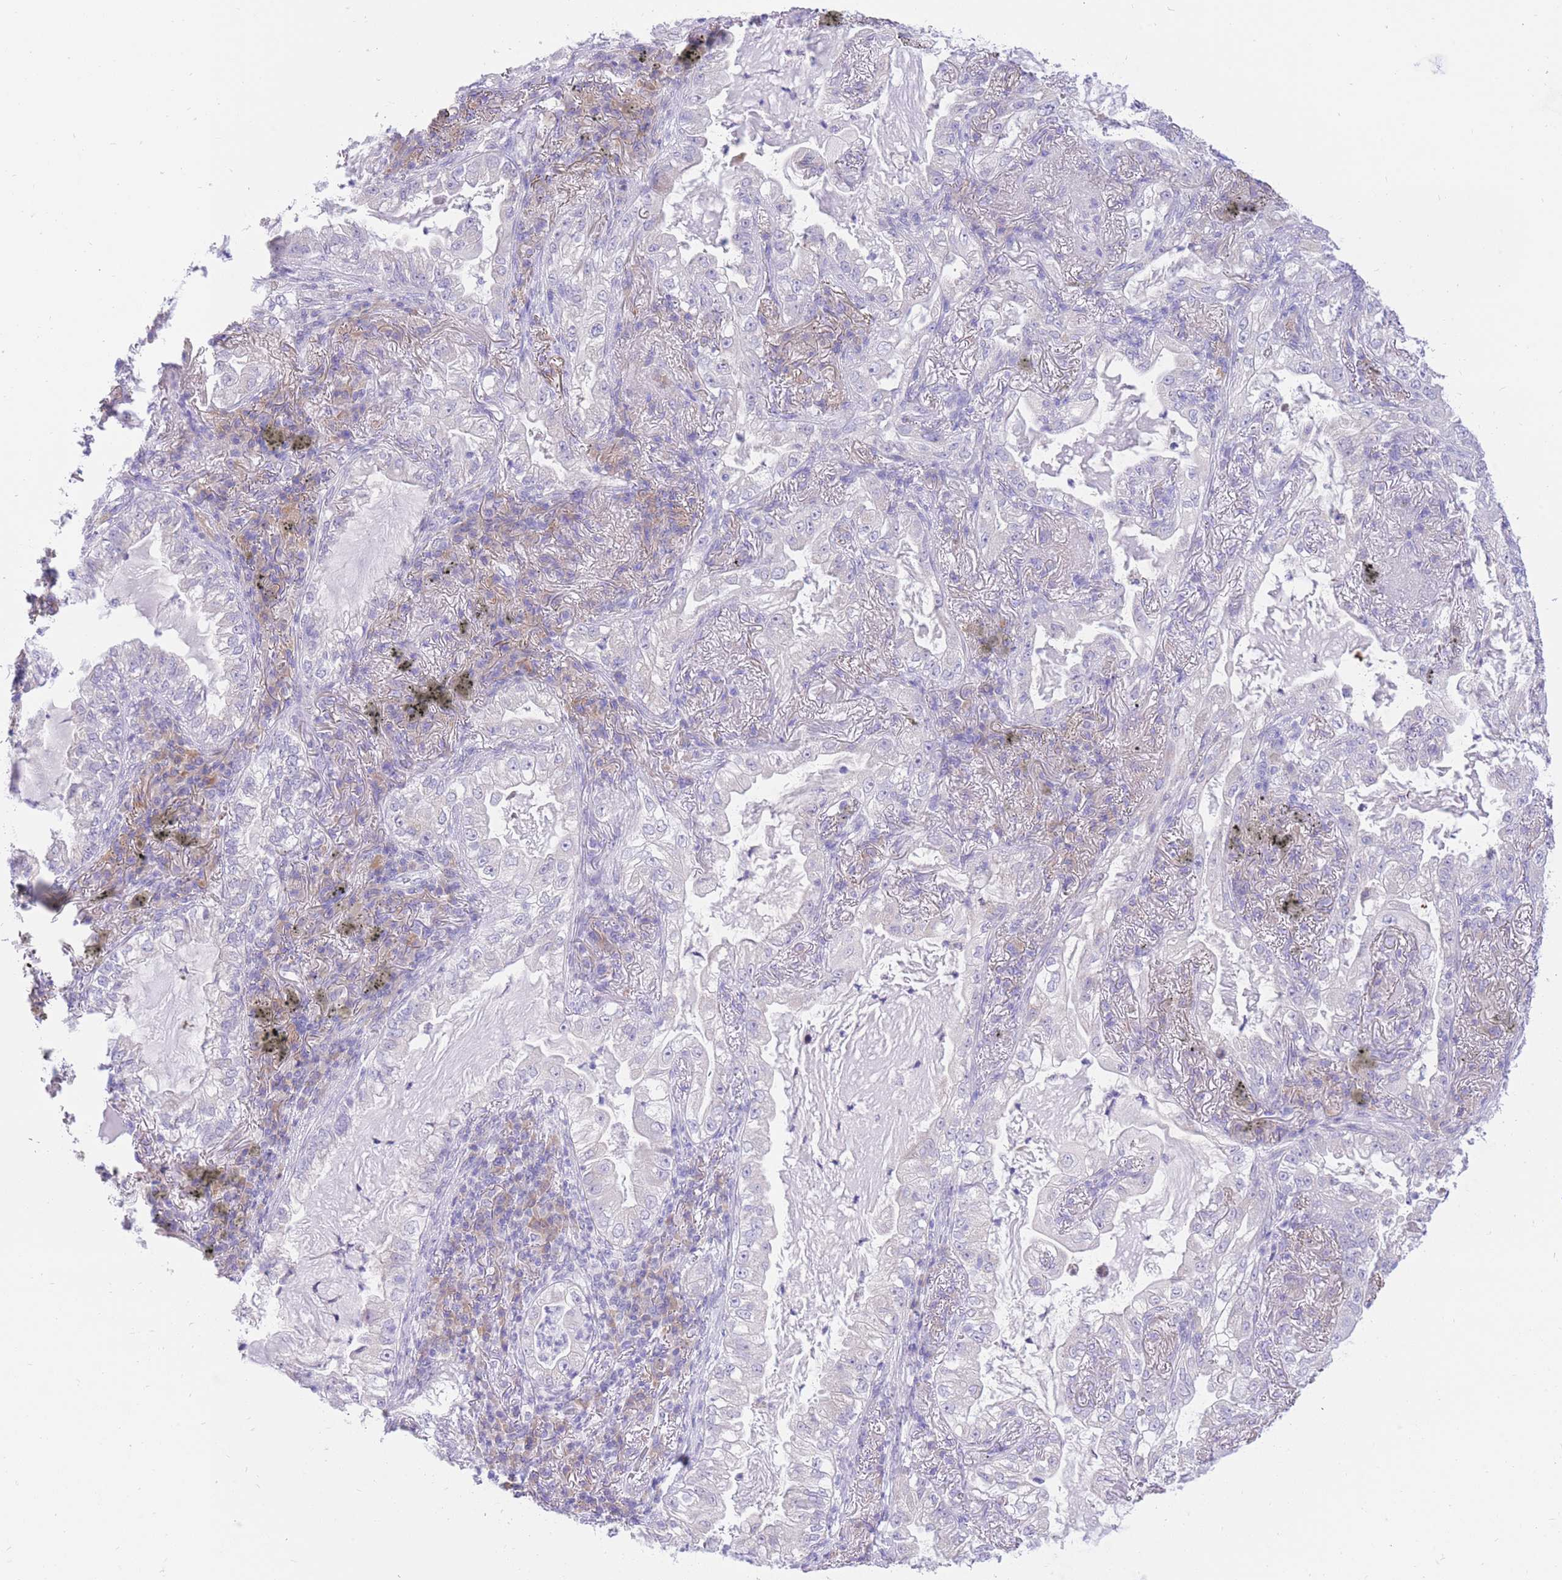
{"staining": {"intensity": "negative", "quantity": "none", "location": "none"}, "tissue": "lung cancer", "cell_type": "Tumor cells", "image_type": "cancer", "snomed": [{"axis": "morphology", "description": "Adenocarcinoma, NOS"}, {"axis": "topography", "description": "Lung"}], "caption": "Immunohistochemistry image of lung adenocarcinoma stained for a protein (brown), which reveals no staining in tumor cells.", "gene": "SSUH2", "patient": {"sex": "female", "age": 73}}